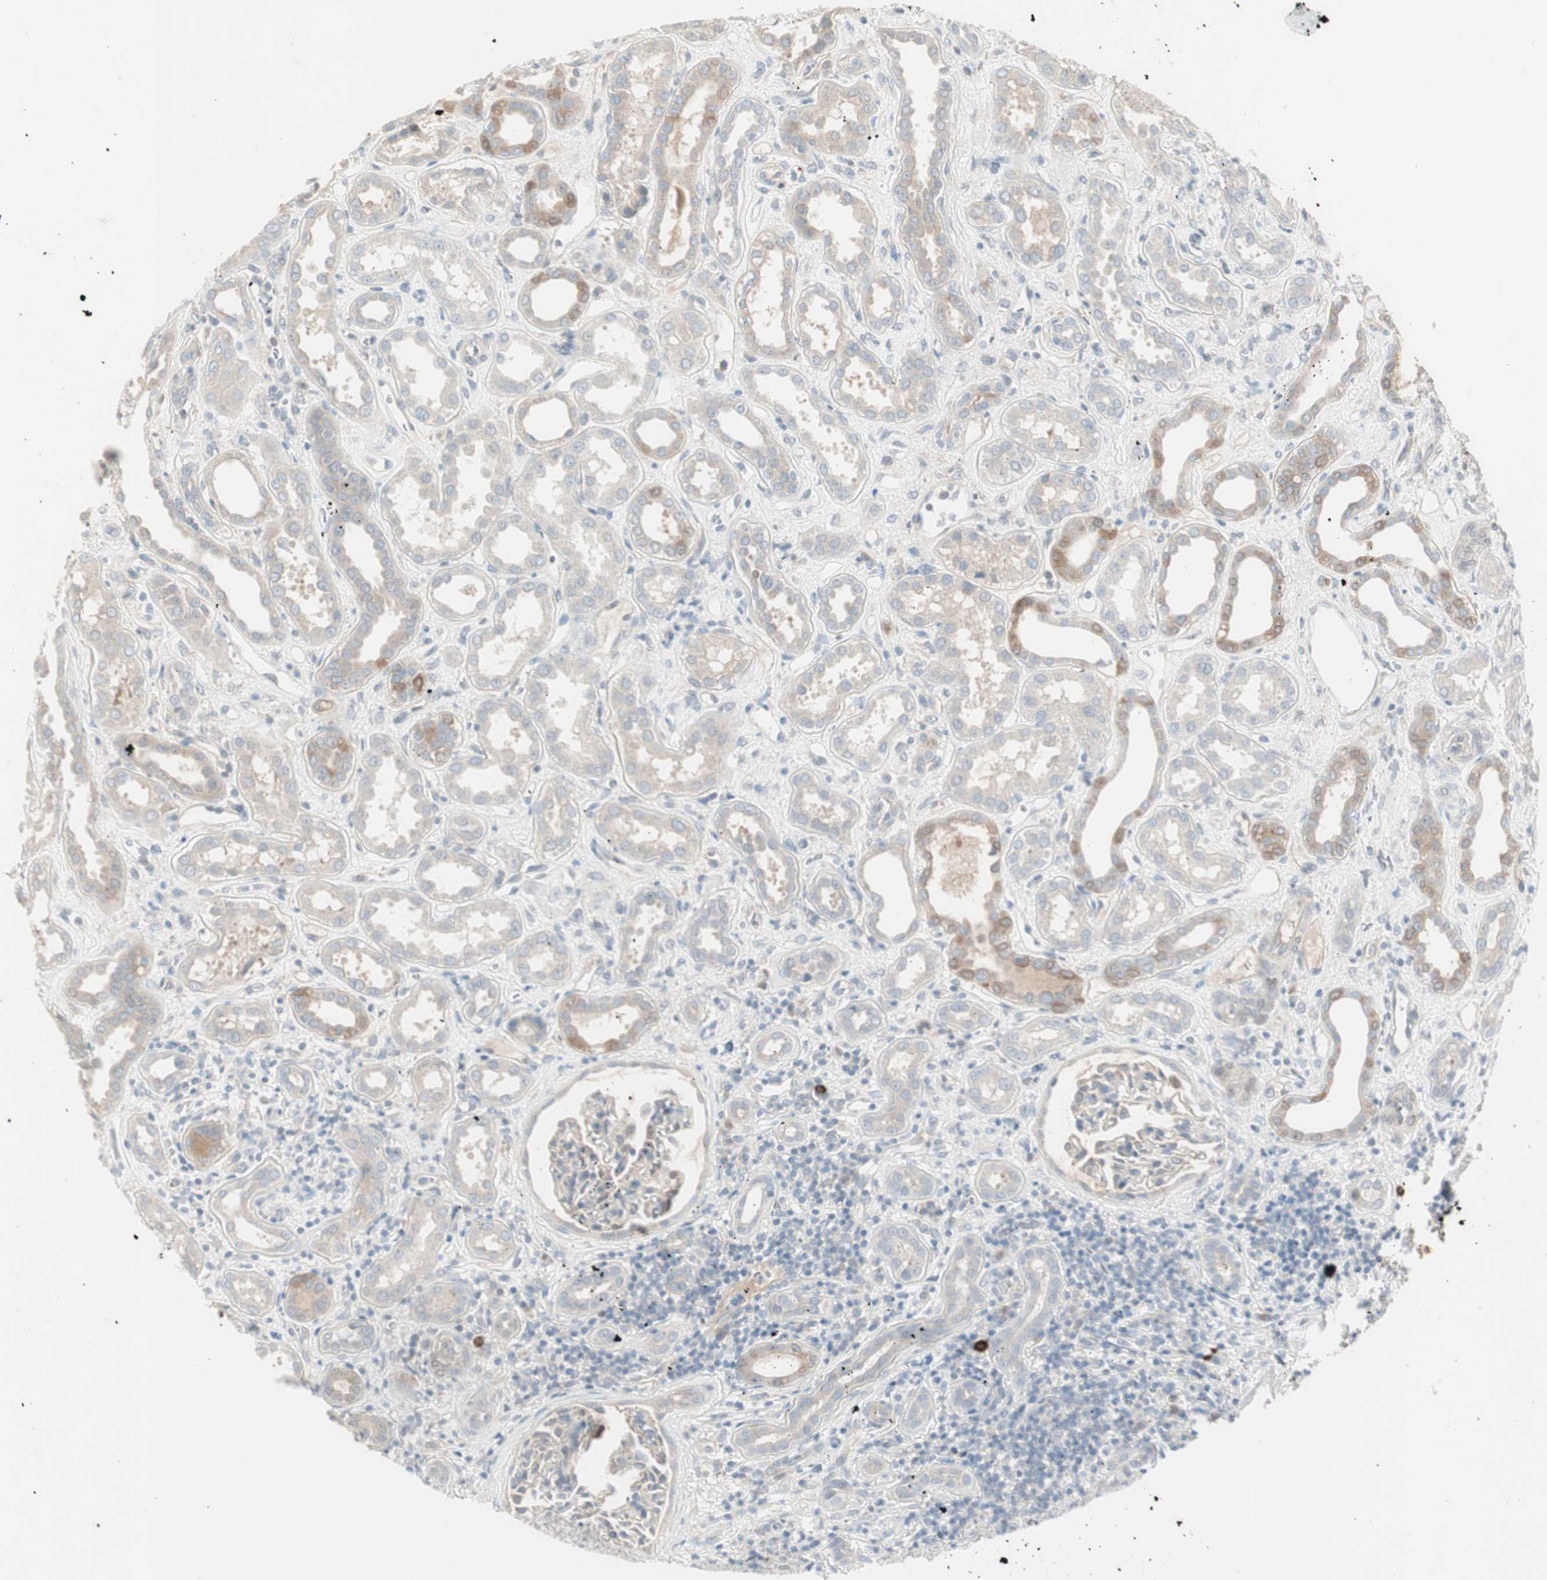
{"staining": {"intensity": "weak", "quantity": "<25%", "location": "cytoplasmic/membranous"}, "tissue": "kidney", "cell_type": "Cells in glomeruli", "image_type": "normal", "snomed": [{"axis": "morphology", "description": "Normal tissue, NOS"}, {"axis": "topography", "description": "Kidney"}], "caption": "An immunohistochemistry histopathology image of benign kidney is shown. There is no staining in cells in glomeruli of kidney. (DAB (3,3'-diaminobenzidine) immunohistochemistry (IHC), high magnification).", "gene": "MAPRE3", "patient": {"sex": "male", "age": 59}}